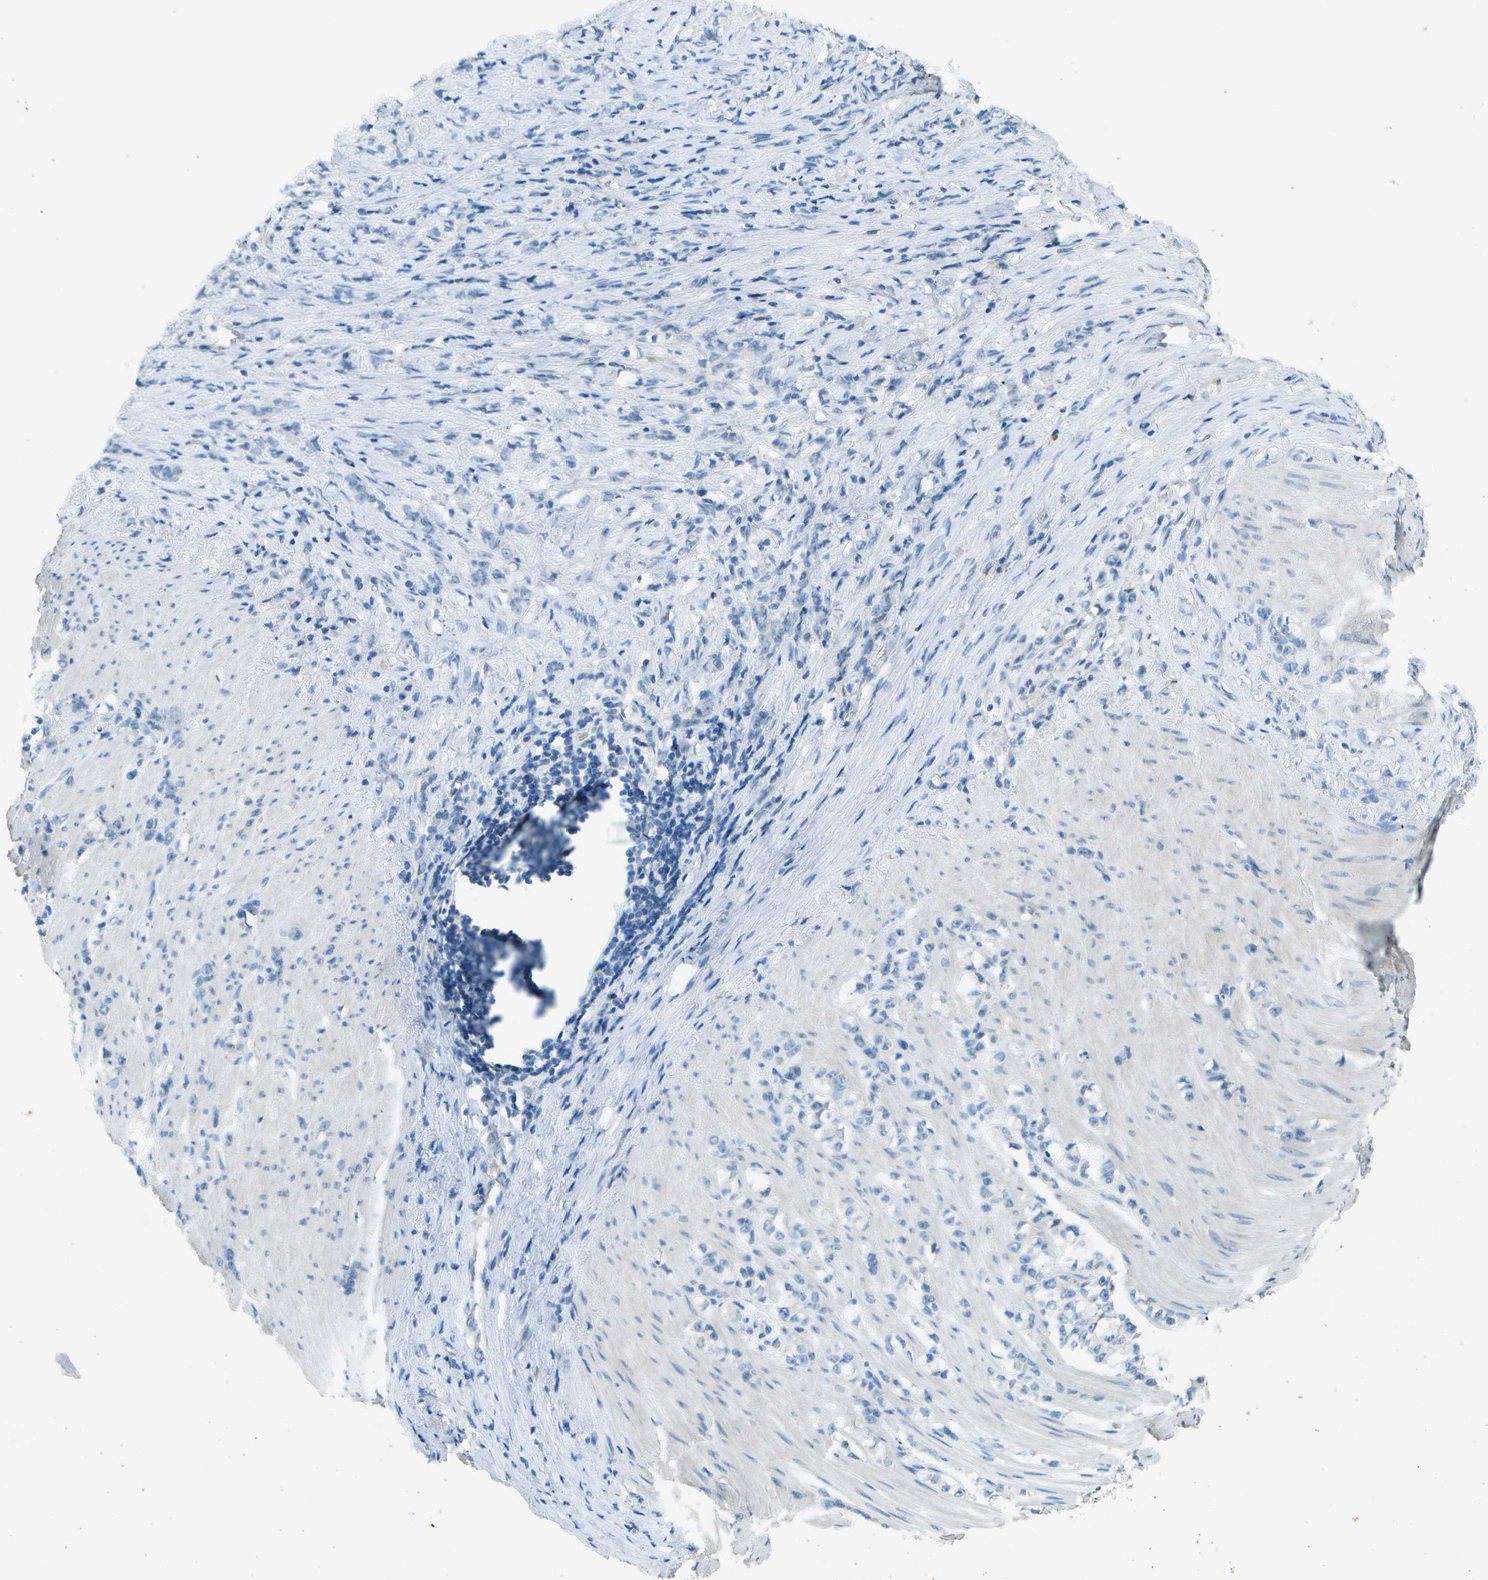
{"staining": {"intensity": "negative", "quantity": "none", "location": "none"}, "tissue": "stomach cancer", "cell_type": "Tumor cells", "image_type": "cancer", "snomed": [{"axis": "morphology", "description": "Adenocarcinoma, NOS"}, {"axis": "topography", "description": "Stomach, lower"}], "caption": "Tumor cells are negative for brown protein staining in adenocarcinoma (stomach).", "gene": "LGI2", "patient": {"sex": "male", "age": 88}}